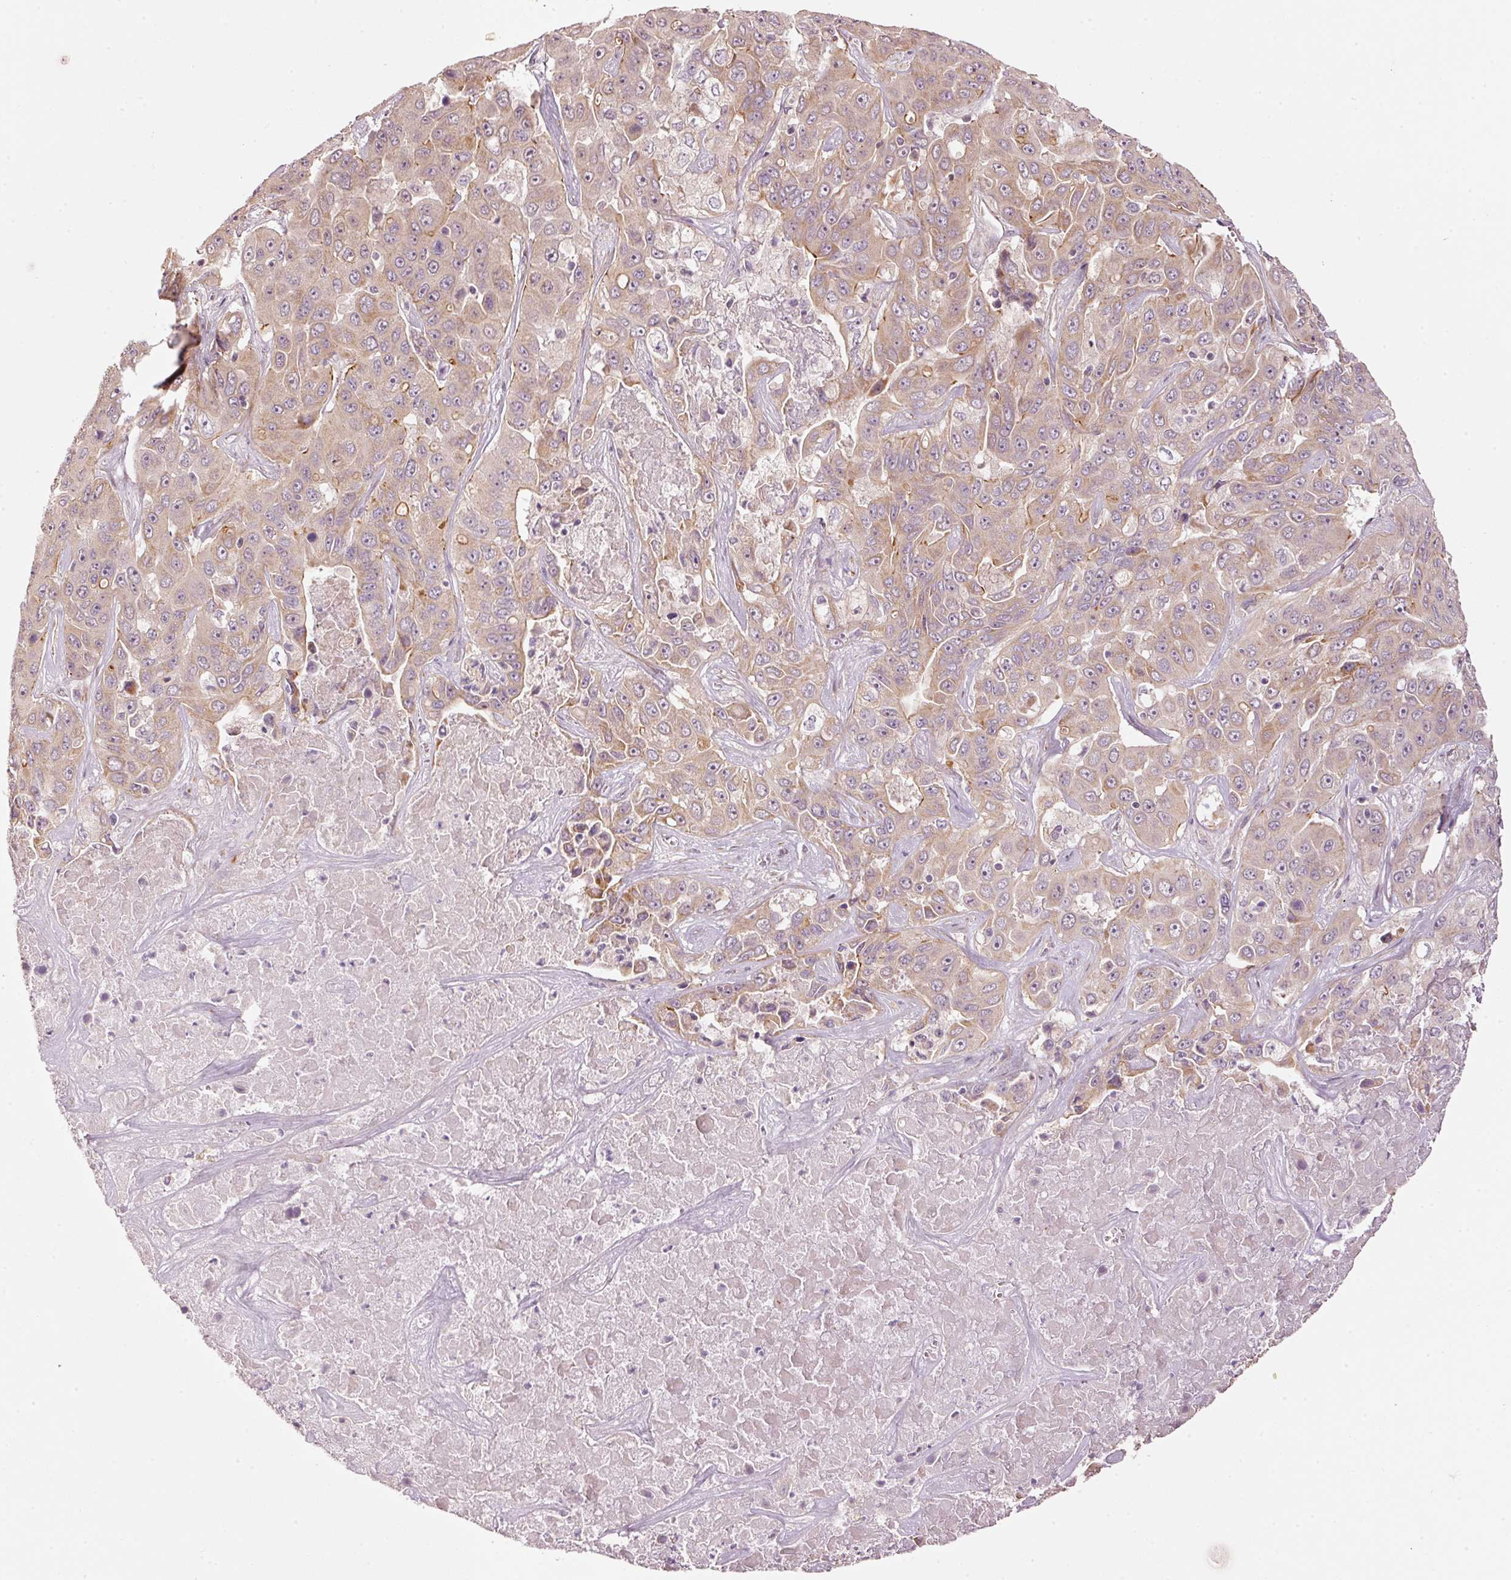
{"staining": {"intensity": "moderate", "quantity": "25%-75%", "location": "cytoplasmic/membranous"}, "tissue": "liver cancer", "cell_type": "Tumor cells", "image_type": "cancer", "snomed": [{"axis": "morphology", "description": "Cholangiocarcinoma"}, {"axis": "topography", "description": "Liver"}], "caption": "This micrograph reveals immunohistochemistry staining of human liver cancer, with medium moderate cytoplasmic/membranous expression in approximately 25%-75% of tumor cells.", "gene": "ARHGAP22", "patient": {"sex": "female", "age": 52}}